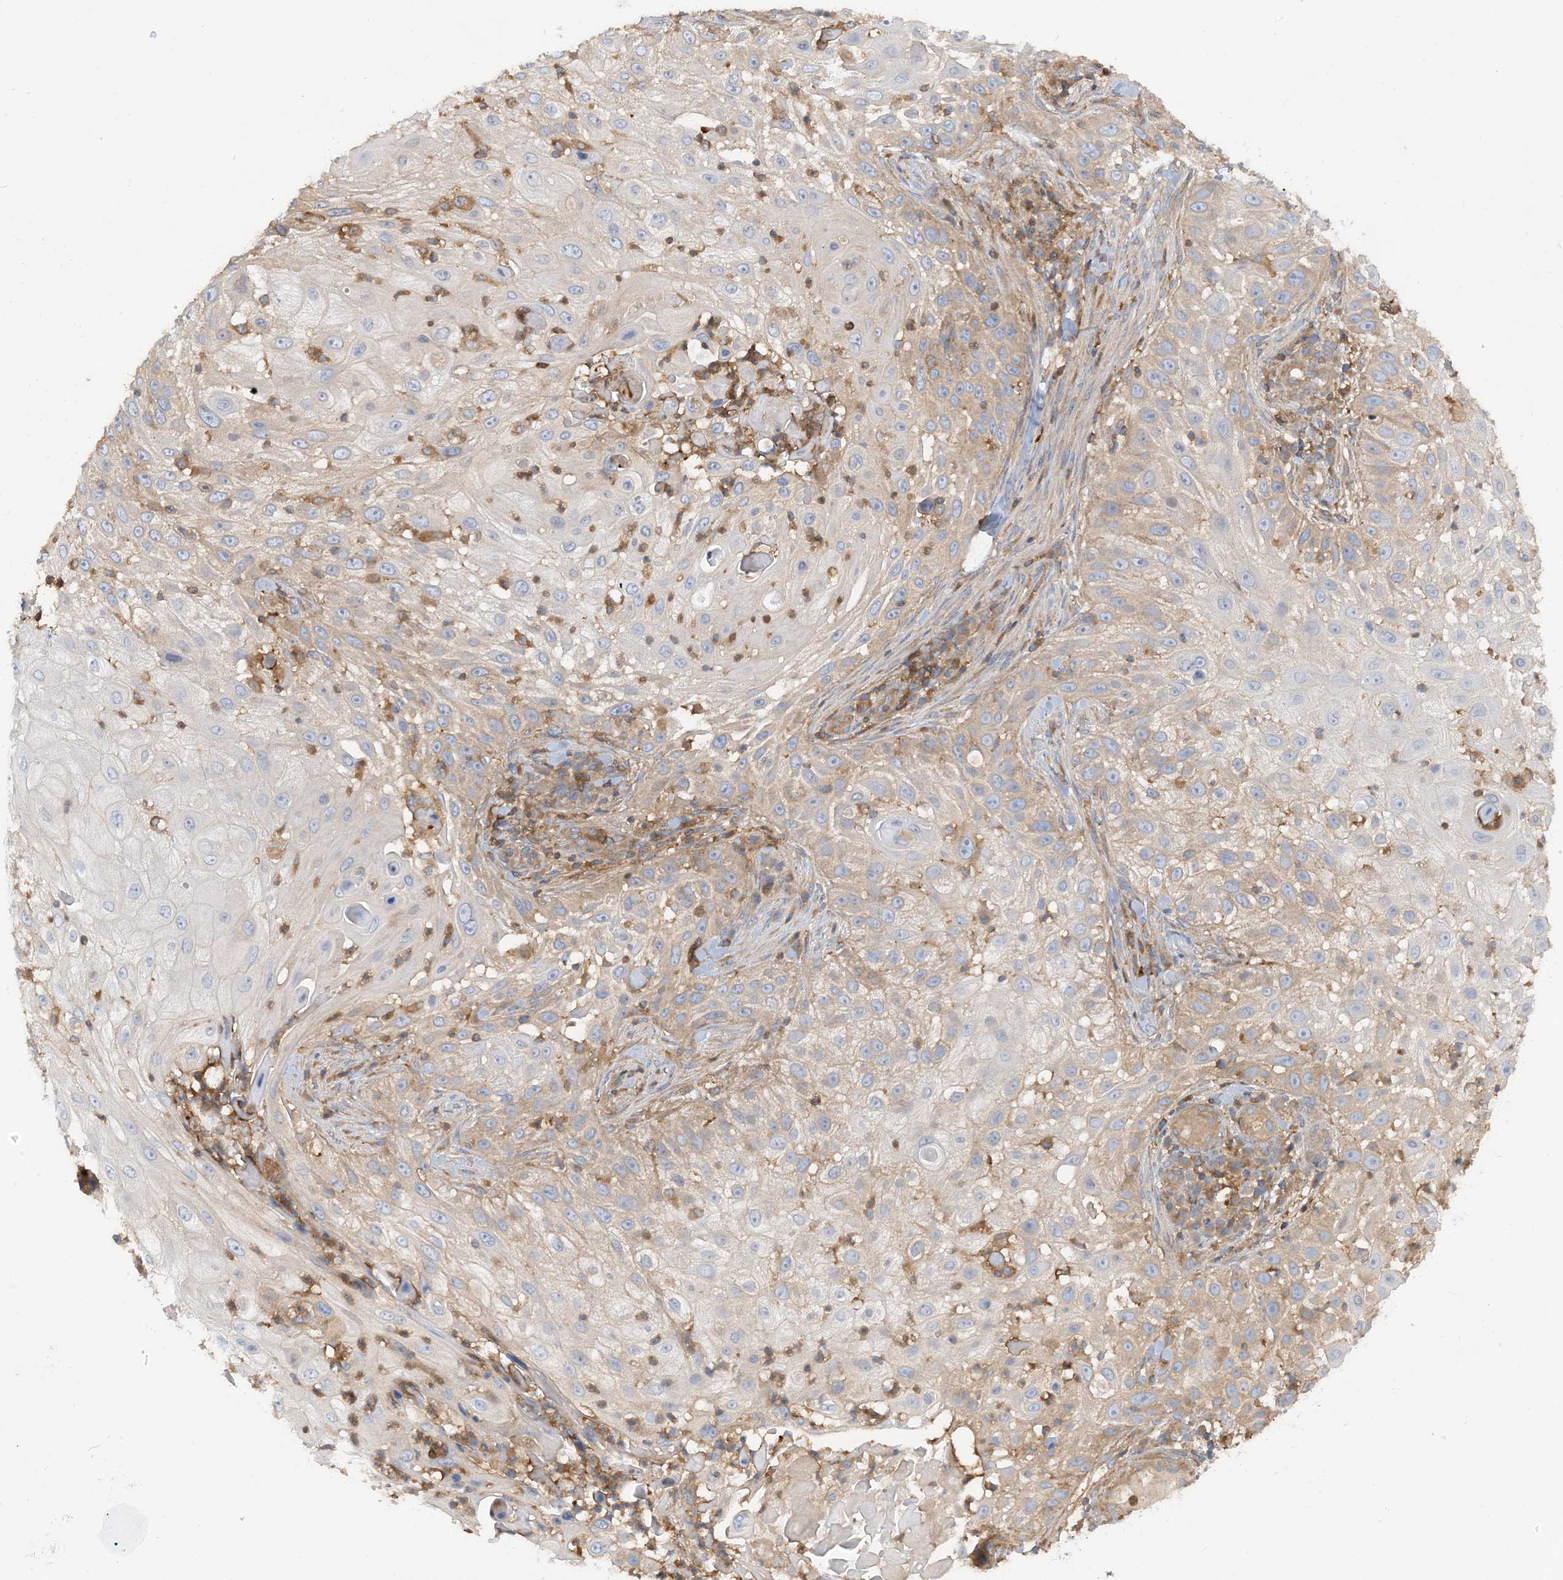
{"staining": {"intensity": "weak", "quantity": "<25%", "location": "cytoplasmic/membranous"}, "tissue": "skin cancer", "cell_type": "Tumor cells", "image_type": "cancer", "snomed": [{"axis": "morphology", "description": "Squamous cell carcinoma, NOS"}, {"axis": "topography", "description": "Skin"}], "caption": "An IHC micrograph of skin squamous cell carcinoma is shown. There is no staining in tumor cells of skin squamous cell carcinoma.", "gene": "SFMBT2", "patient": {"sex": "female", "age": 44}}